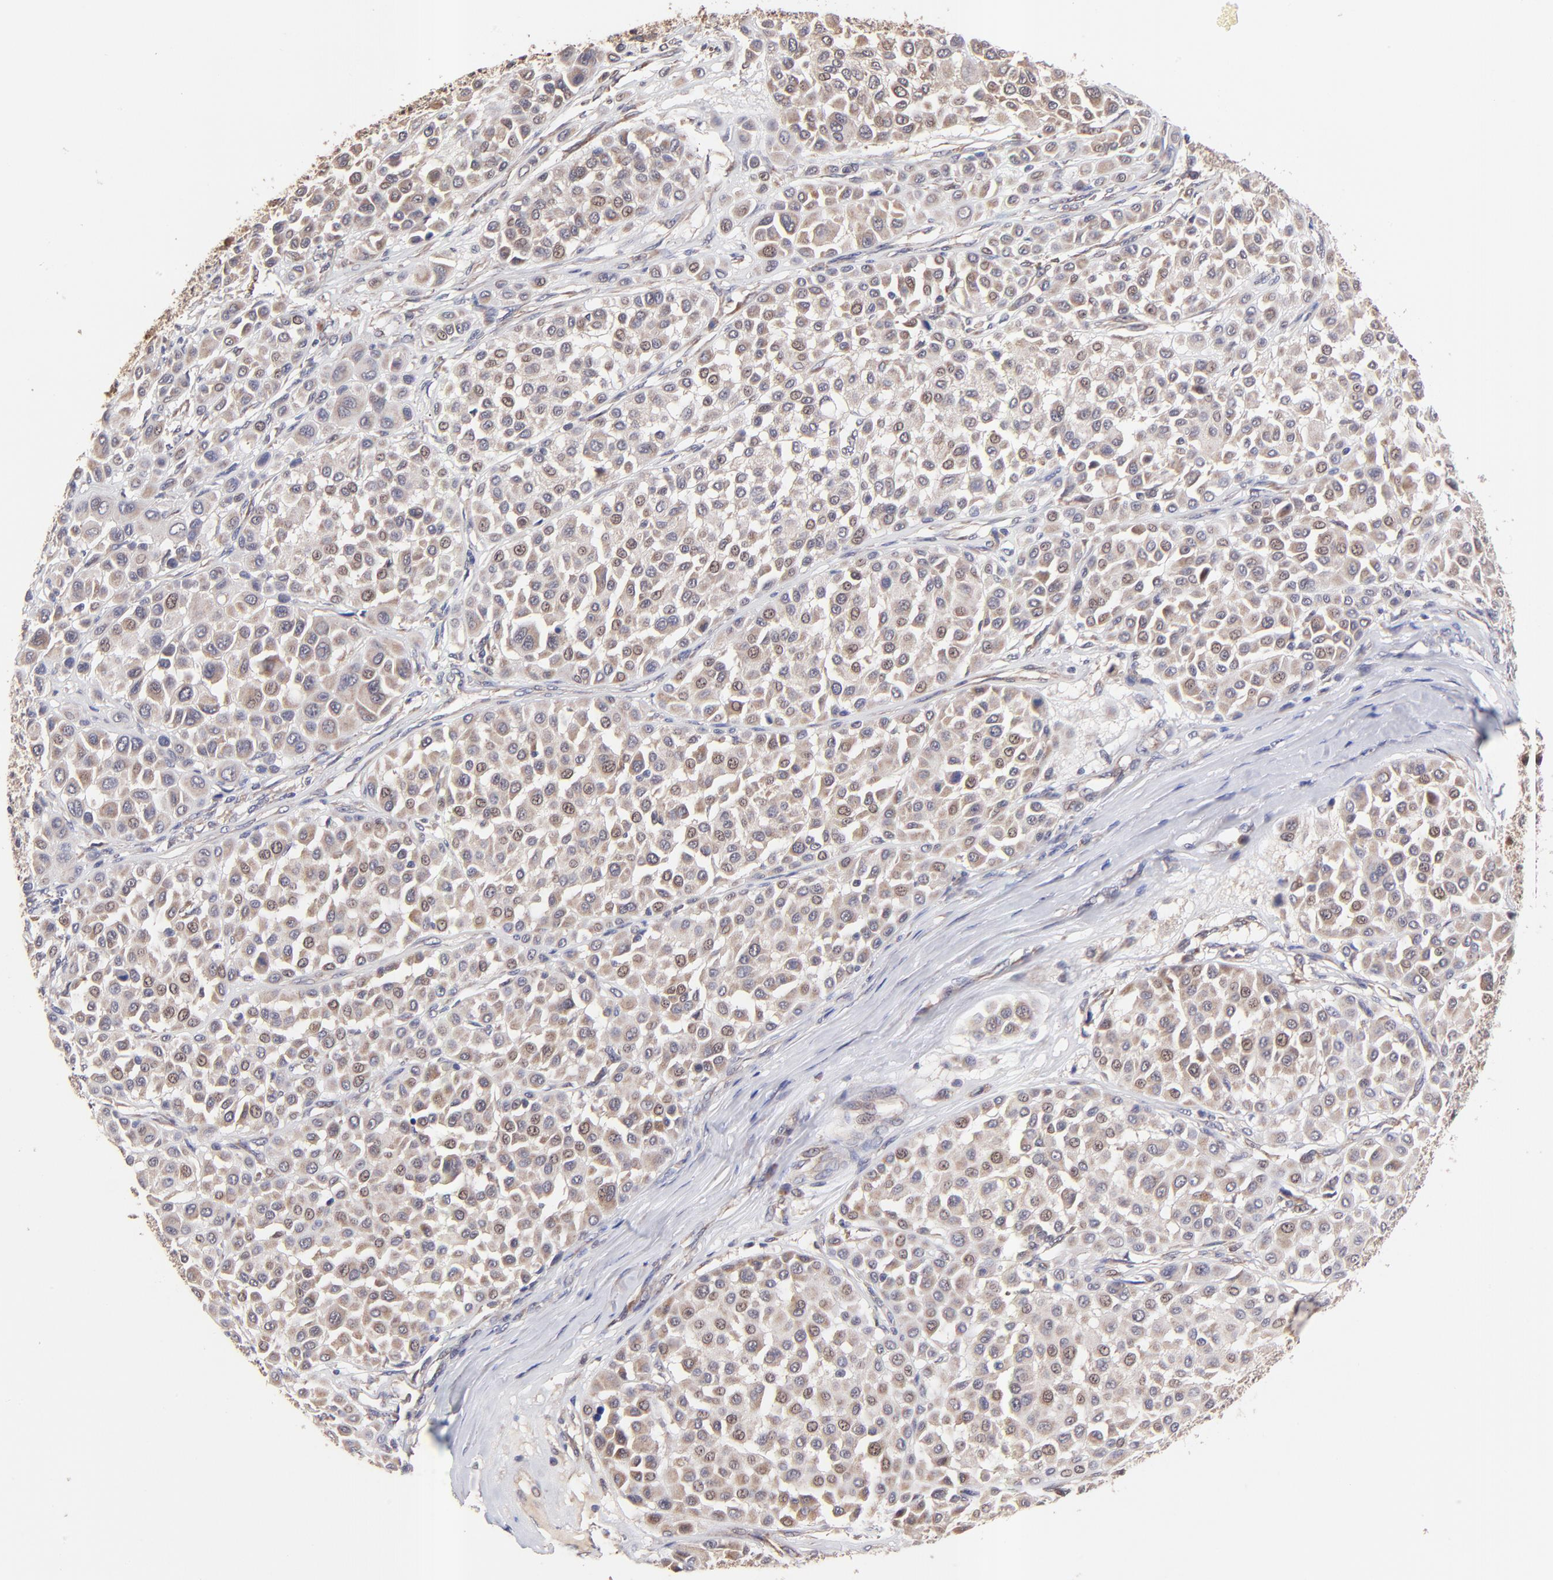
{"staining": {"intensity": "weak", "quantity": ">75%", "location": "cytoplasmic/membranous"}, "tissue": "melanoma", "cell_type": "Tumor cells", "image_type": "cancer", "snomed": [{"axis": "morphology", "description": "Malignant melanoma, Metastatic site"}, {"axis": "topography", "description": "Soft tissue"}], "caption": "Brown immunohistochemical staining in melanoma demonstrates weak cytoplasmic/membranous expression in approximately >75% of tumor cells.", "gene": "BAIAP2L2", "patient": {"sex": "male", "age": 41}}